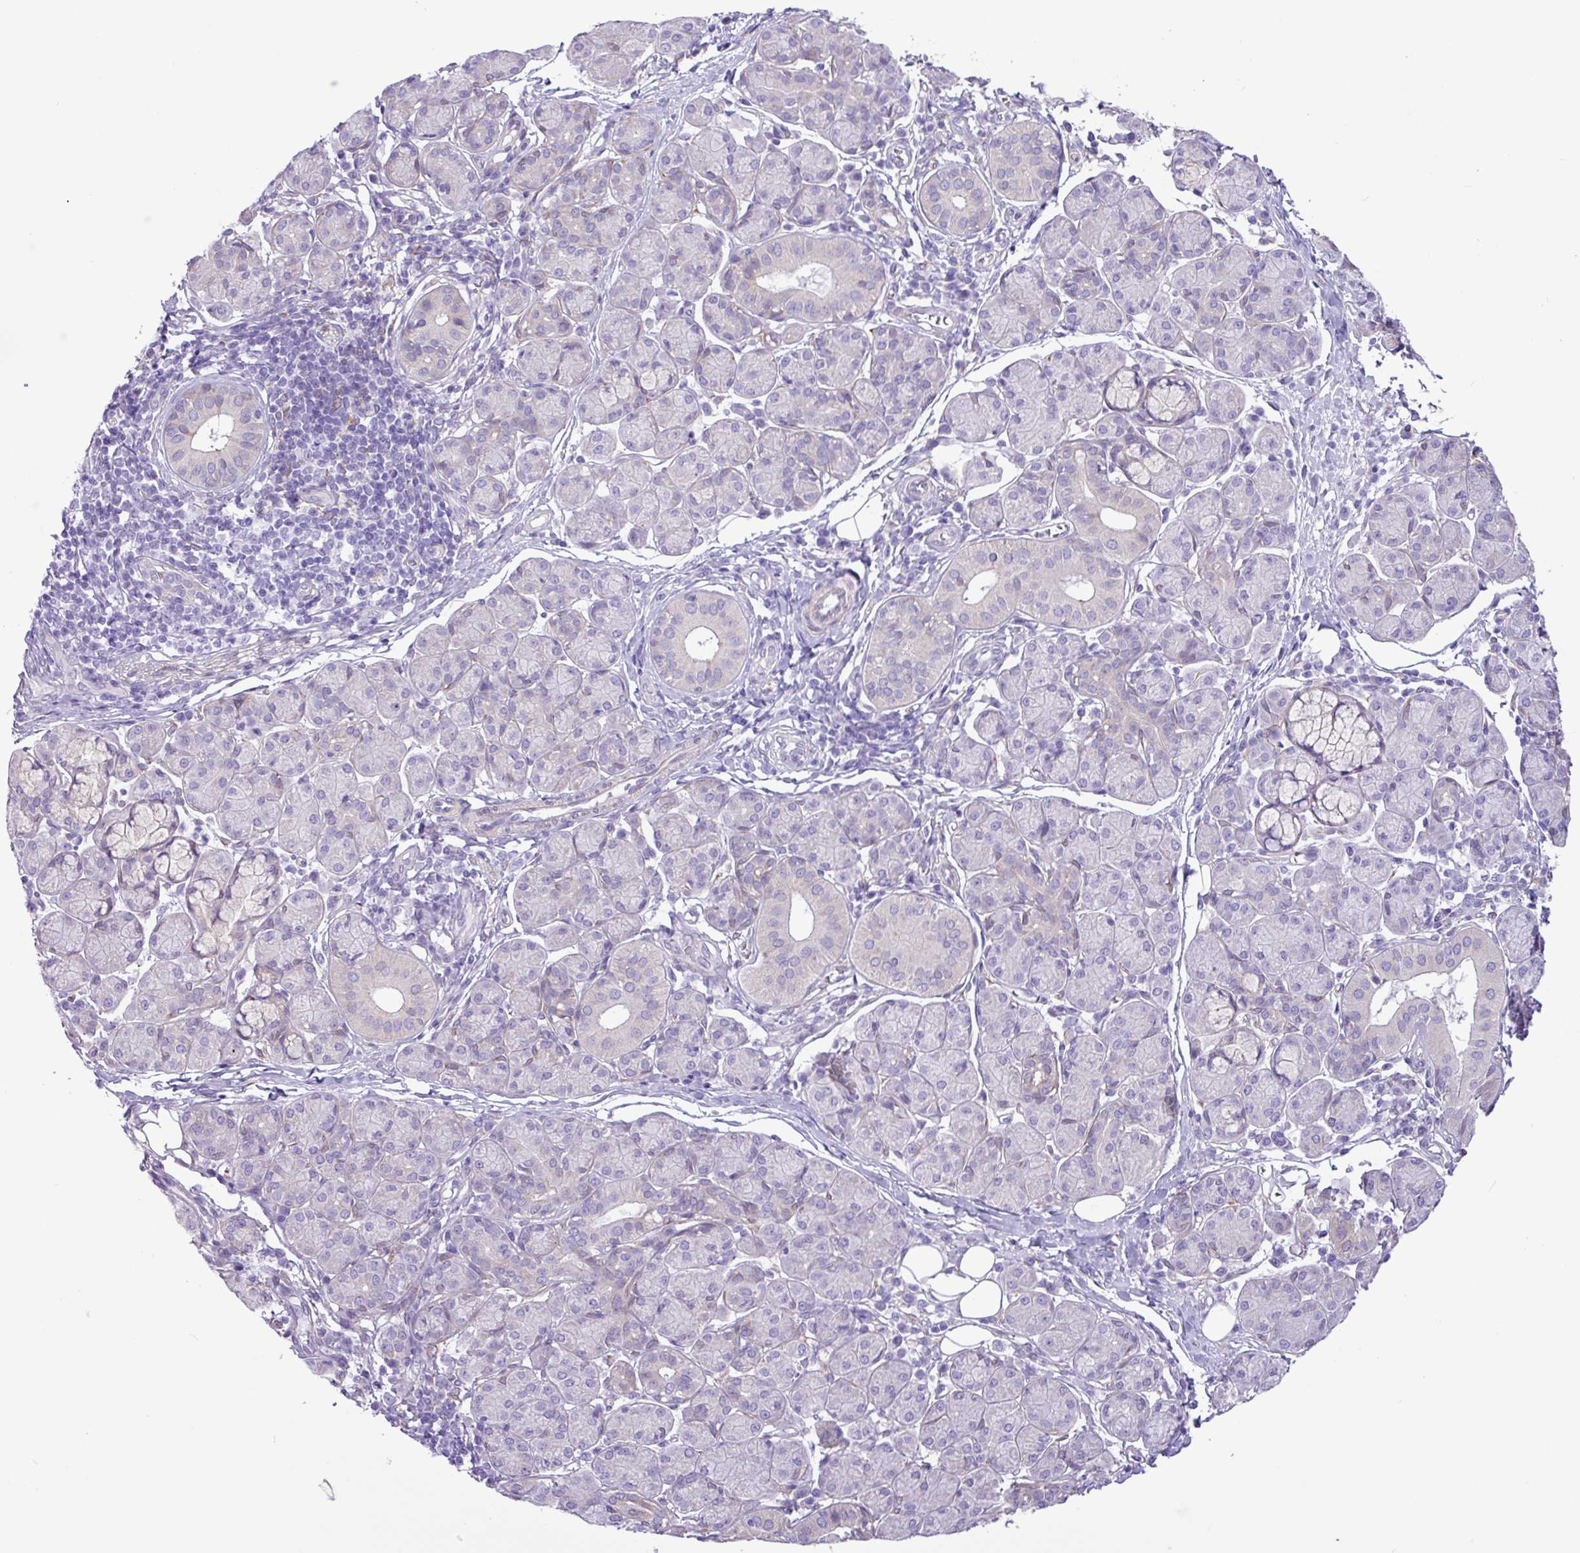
{"staining": {"intensity": "negative", "quantity": "none", "location": "none"}, "tissue": "salivary gland", "cell_type": "Glandular cells", "image_type": "normal", "snomed": [{"axis": "morphology", "description": "Normal tissue, NOS"}, {"axis": "morphology", "description": "Inflammation, NOS"}, {"axis": "topography", "description": "Lymph node"}, {"axis": "topography", "description": "Salivary gland"}], "caption": "DAB (3,3'-diaminobenzidine) immunohistochemical staining of unremarkable human salivary gland shows no significant staining in glandular cells. Brightfield microscopy of immunohistochemistry stained with DAB (3,3'-diaminobenzidine) (brown) and hematoxylin (blue), captured at high magnification.", "gene": "SLC38A1", "patient": {"sex": "male", "age": 3}}